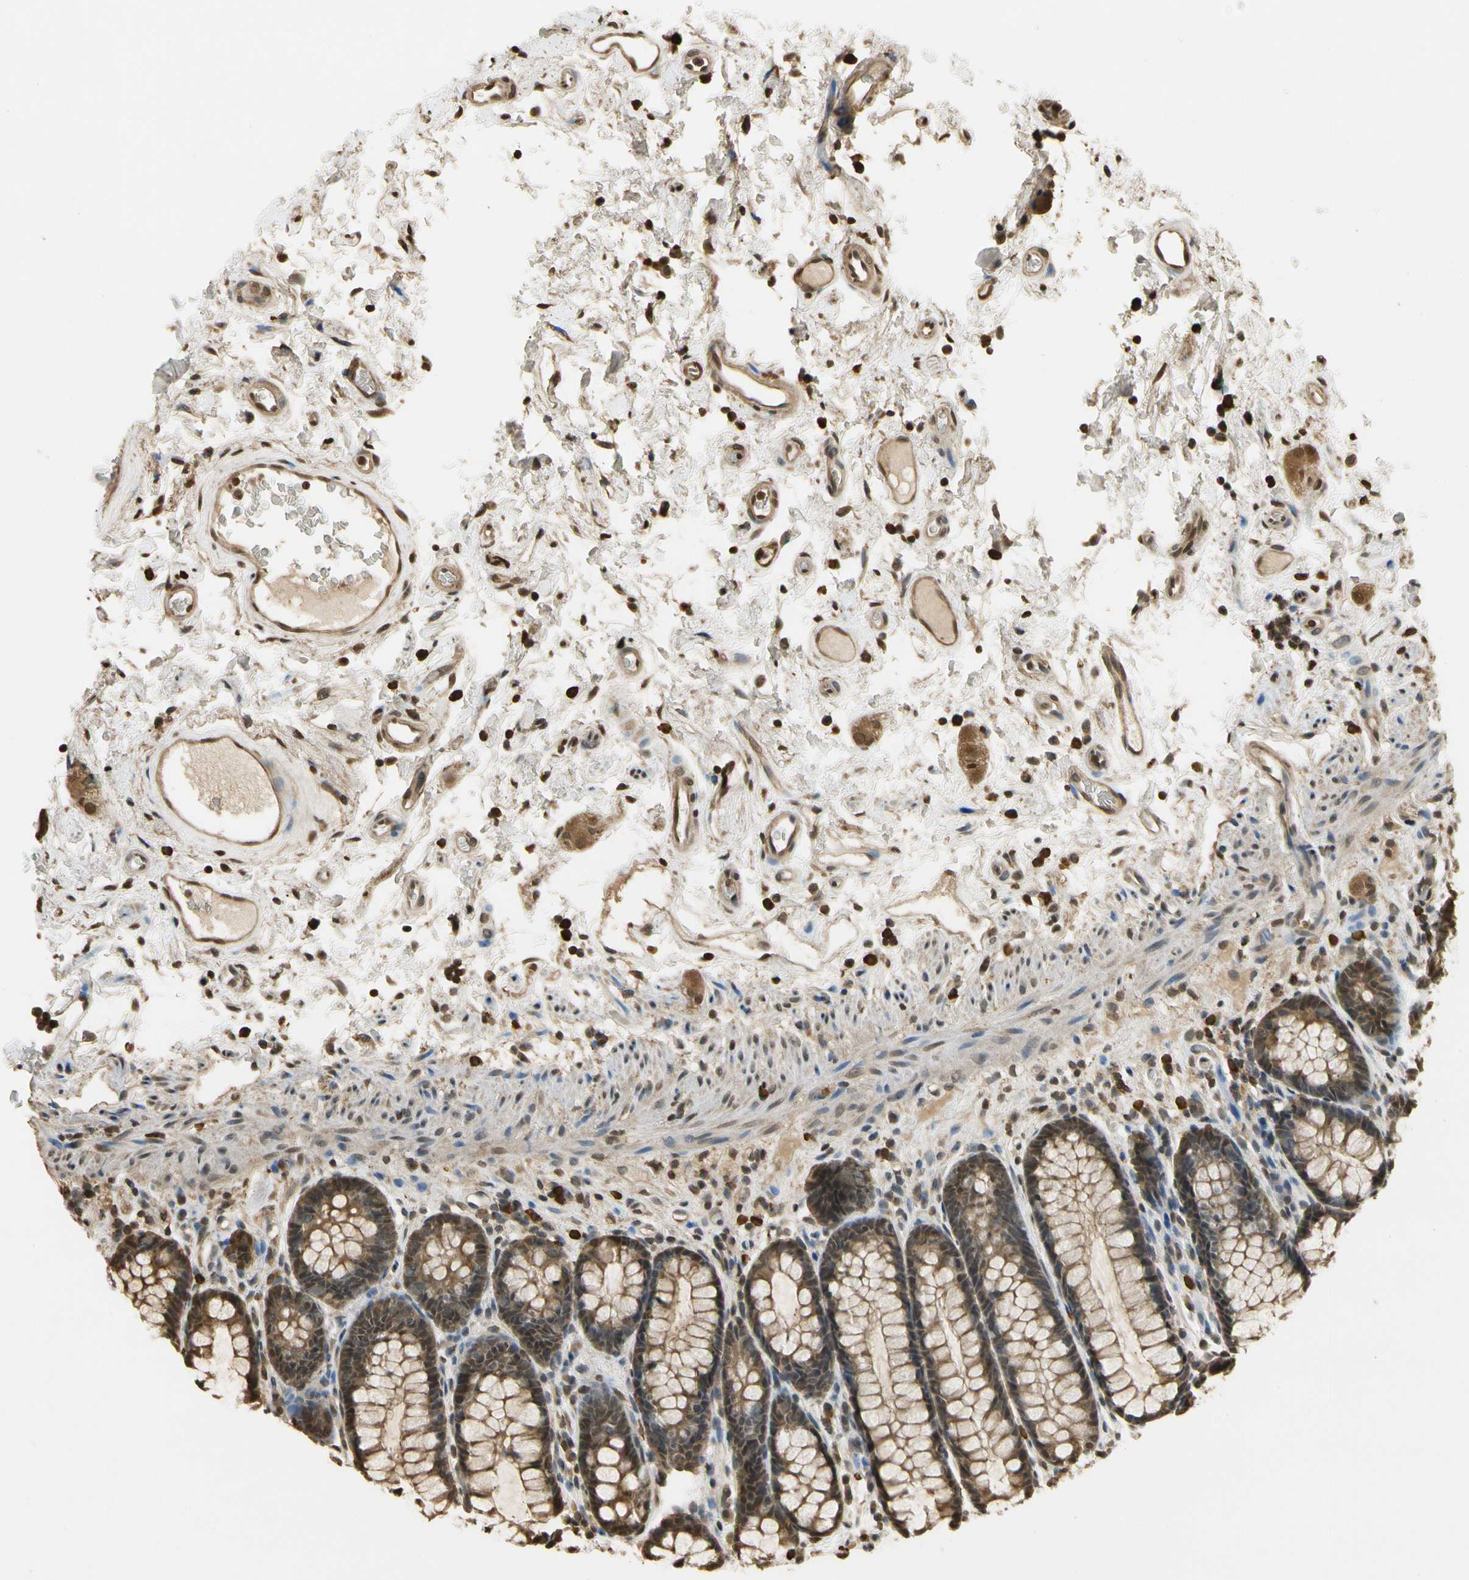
{"staining": {"intensity": "moderate", "quantity": ">75%", "location": "cytoplasmic/membranous"}, "tissue": "rectum", "cell_type": "Glandular cells", "image_type": "normal", "snomed": [{"axis": "morphology", "description": "Normal tissue, NOS"}, {"axis": "topography", "description": "Rectum"}], "caption": "Immunohistochemistry (IHC) of benign human rectum demonstrates medium levels of moderate cytoplasmic/membranous positivity in approximately >75% of glandular cells.", "gene": "SOD1", "patient": {"sex": "male", "age": 92}}